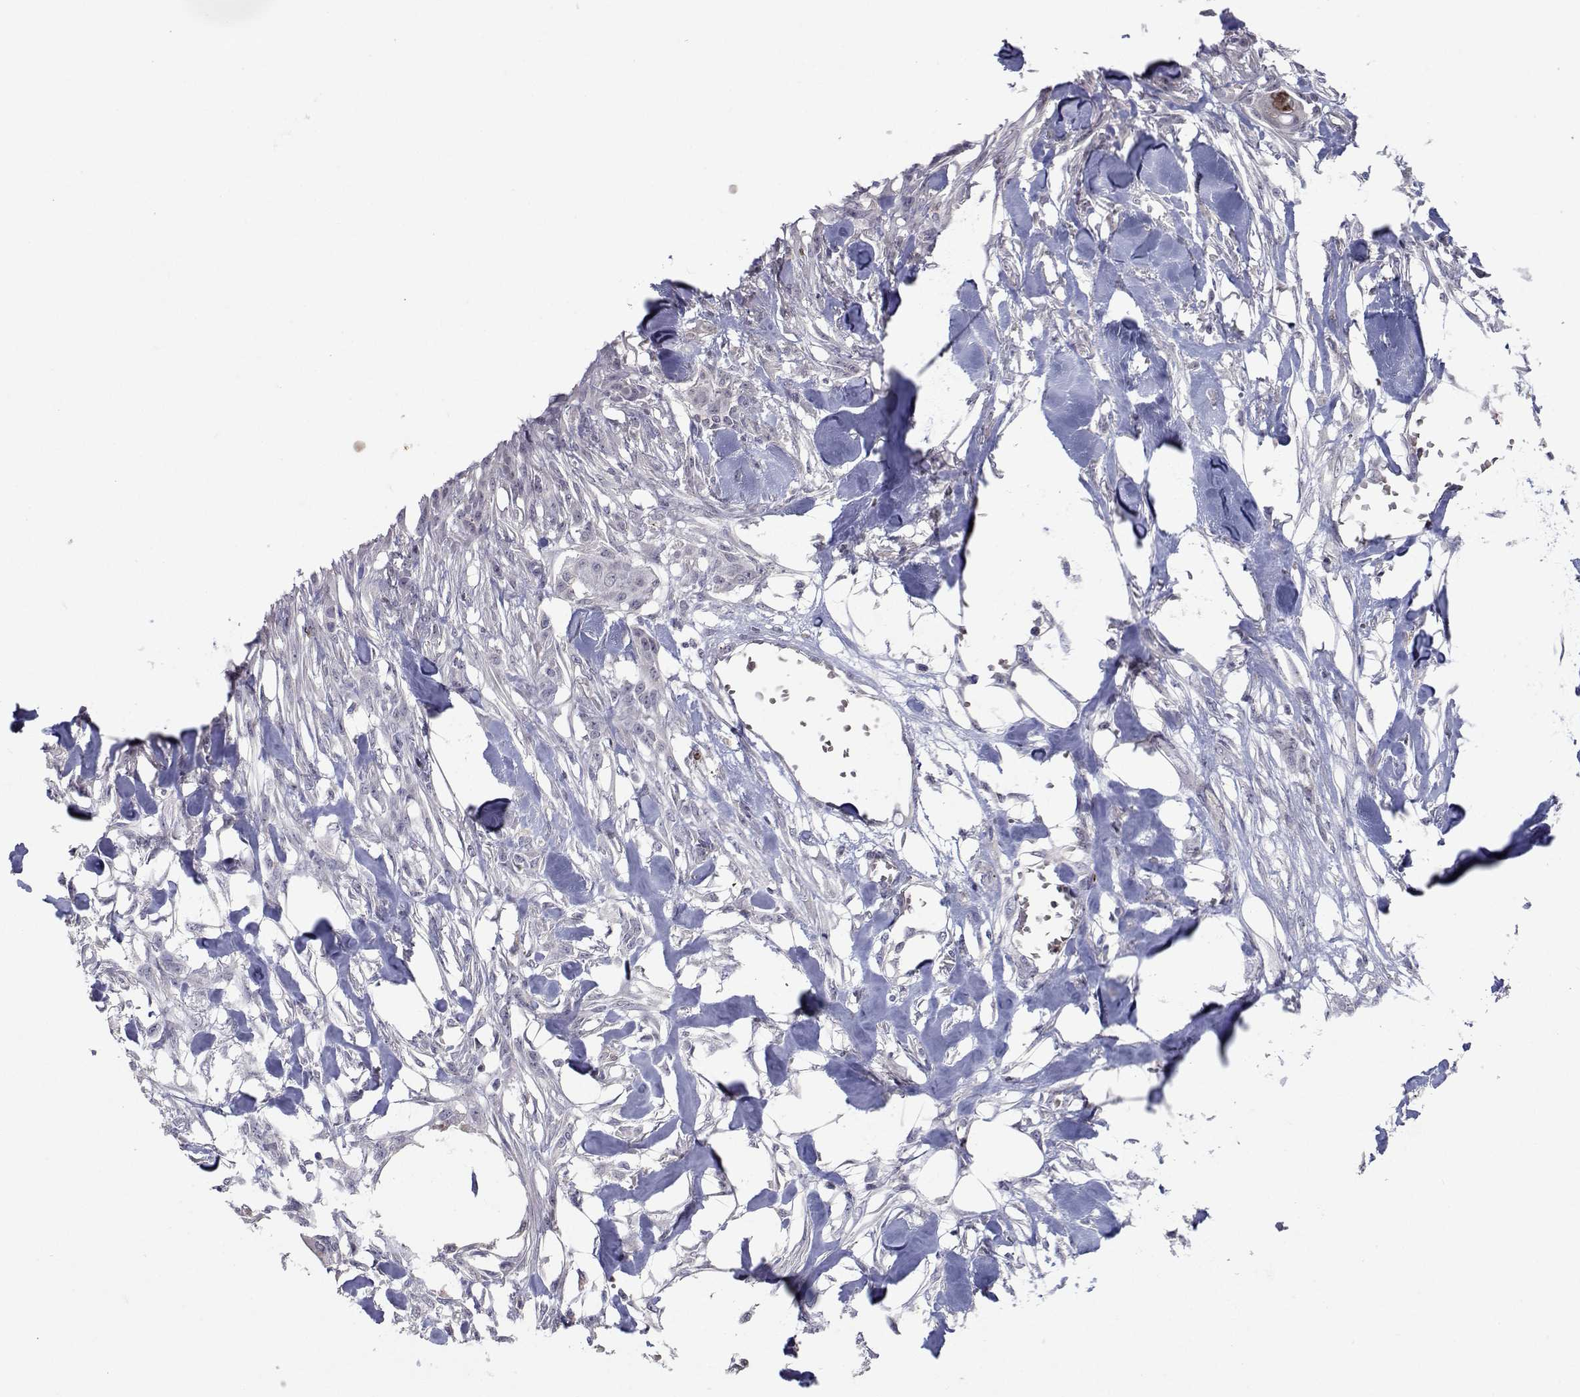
{"staining": {"intensity": "negative", "quantity": "none", "location": "none"}, "tissue": "skin cancer", "cell_type": "Tumor cells", "image_type": "cancer", "snomed": [{"axis": "morphology", "description": "Squamous cell carcinoma, NOS"}, {"axis": "topography", "description": "Skin"}], "caption": "The photomicrograph reveals no significant expression in tumor cells of skin cancer (squamous cell carcinoma). Brightfield microscopy of immunohistochemistry (IHC) stained with DAB (3,3'-diaminobenzidine) (brown) and hematoxylin (blue), captured at high magnification.", "gene": "RBPJL", "patient": {"sex": "male", "age": 79}}